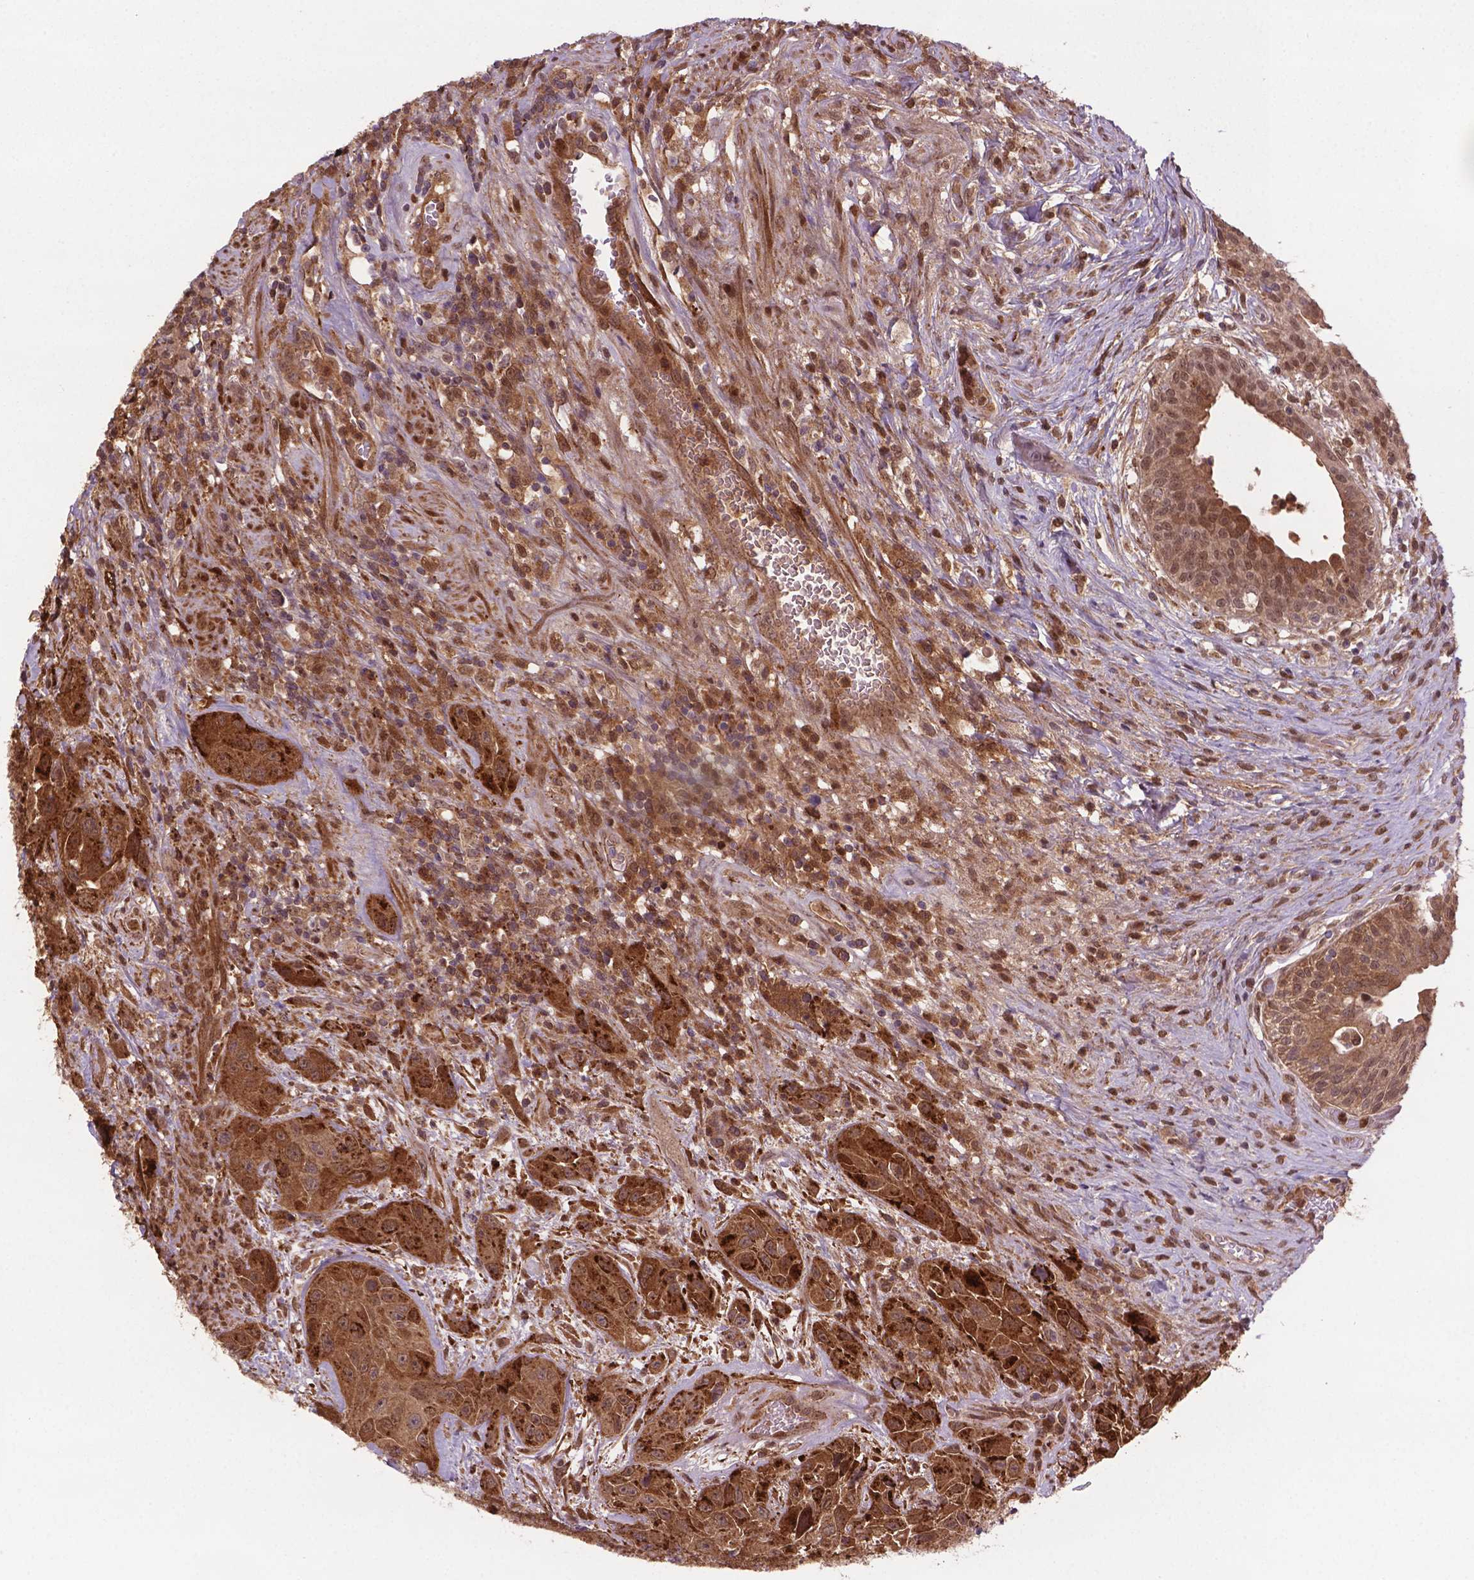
{"staining": {"intensity": "moderate", "quantity": ">75%", "location": "cytoplasmic/membranous,nuclear"}, "tissue": "urothelial cancer", "cell_type": "Tumor cells", "image_type": "cancer", "snomed": [{"axis": "morphology", "description": "Urothelial carcinoma, High grade"}, {"axis": "topography", "description": "Urinary bladder"}], "caption": "Protein staining of urothelial cancer tissue demonstrates moderate cytoplasmic/membranous and nuclear staining in about >75% of tumor cells.", "gene": "PLIN3", "patient": {"sex": "male", "age": 79}}